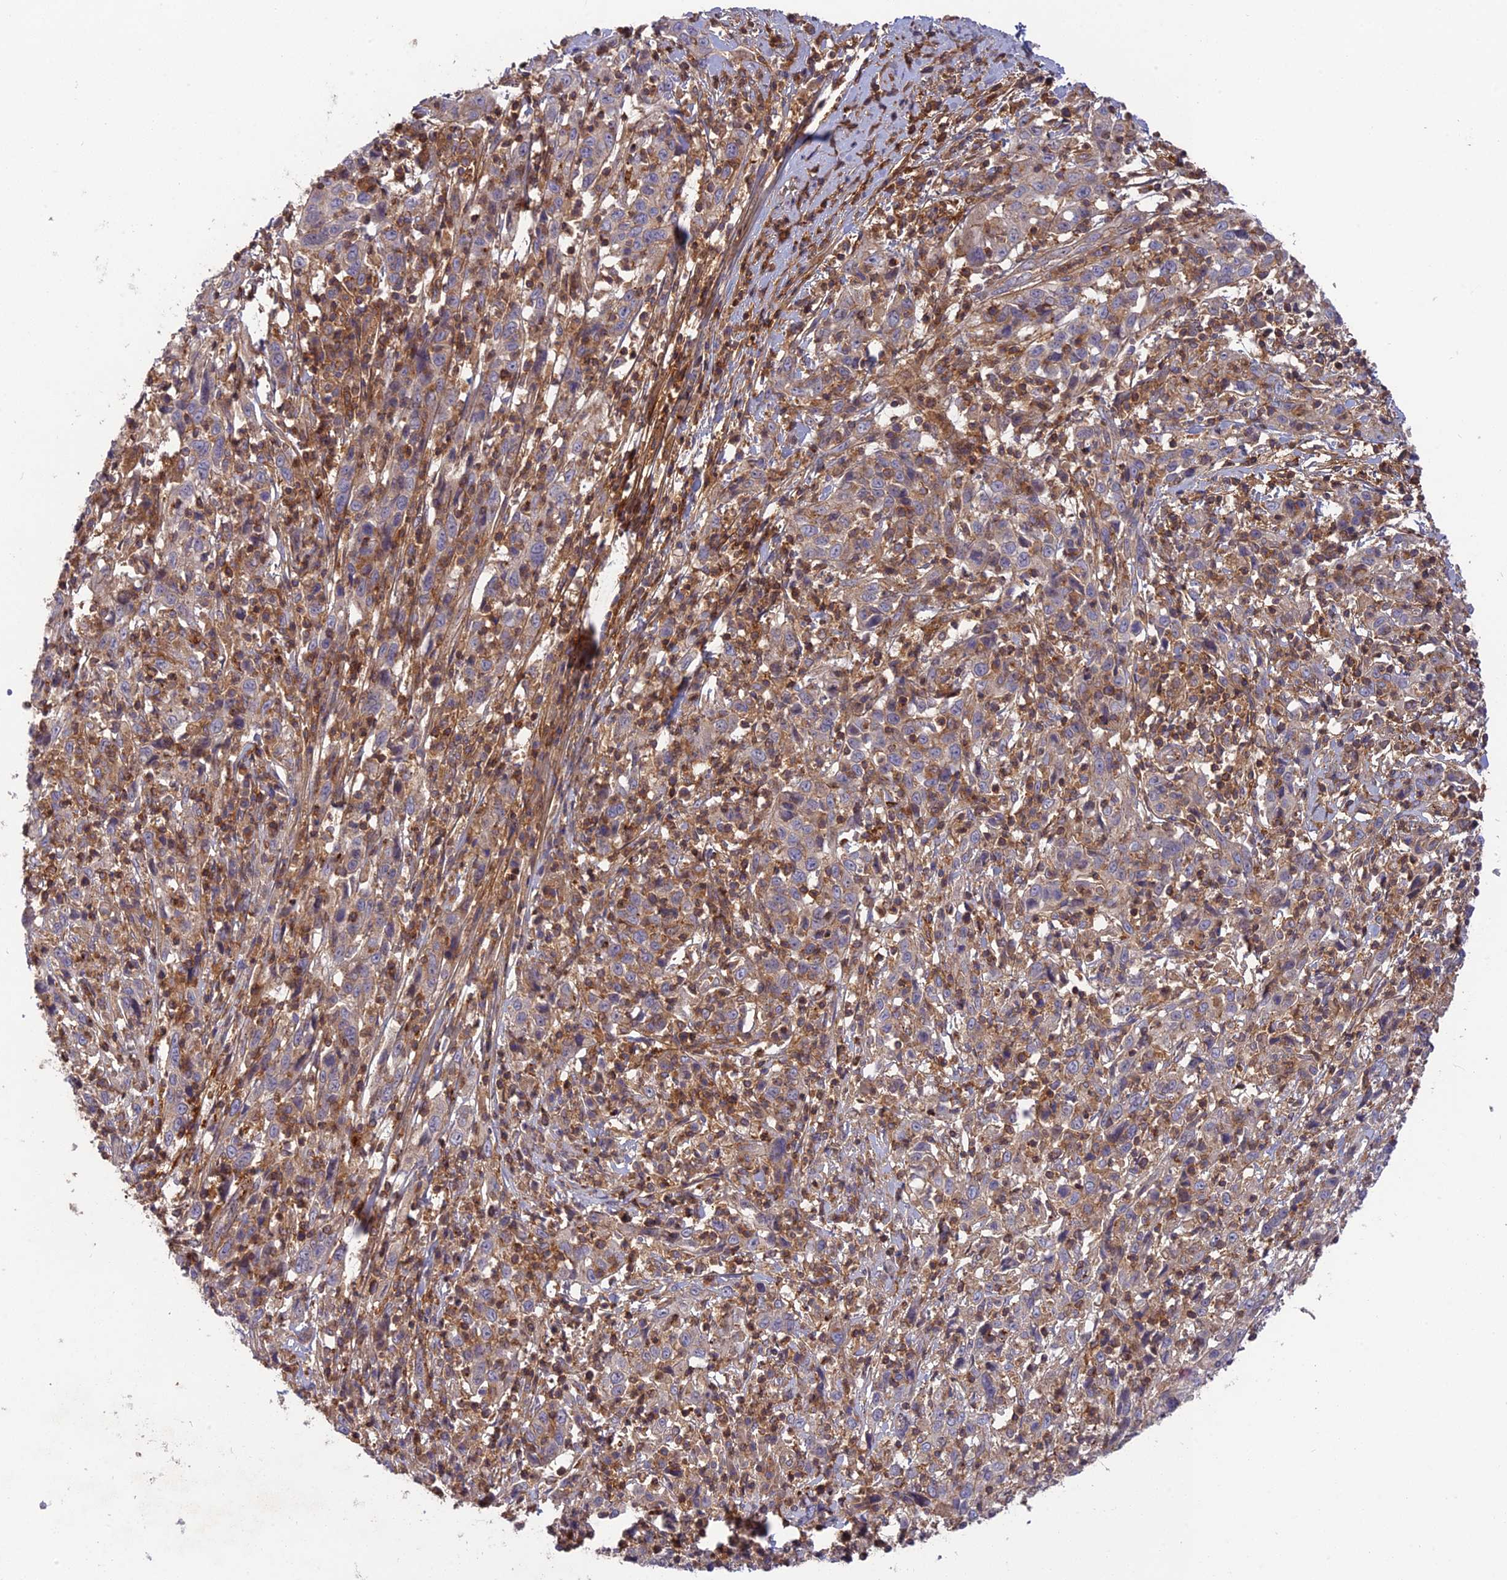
{"staining": {"intensity": "weak", "quantity": "<25%", "location": "cytoplasmic/membranous"}, "tissue": "cervical cancer", "cell_type": "Tumor cells", "image_type": "cancer", "snomed": [{"axis": "morphology", "description": "Squamous cell carcinoma, NOS"}, {"axis": "topography", "description": "Cervix"}], "caption": "The image shows no significant positivity in tumor cells of cervical cancer.", "gene": "CPNE7", "patient": {"sex": "female", "age": 46}}